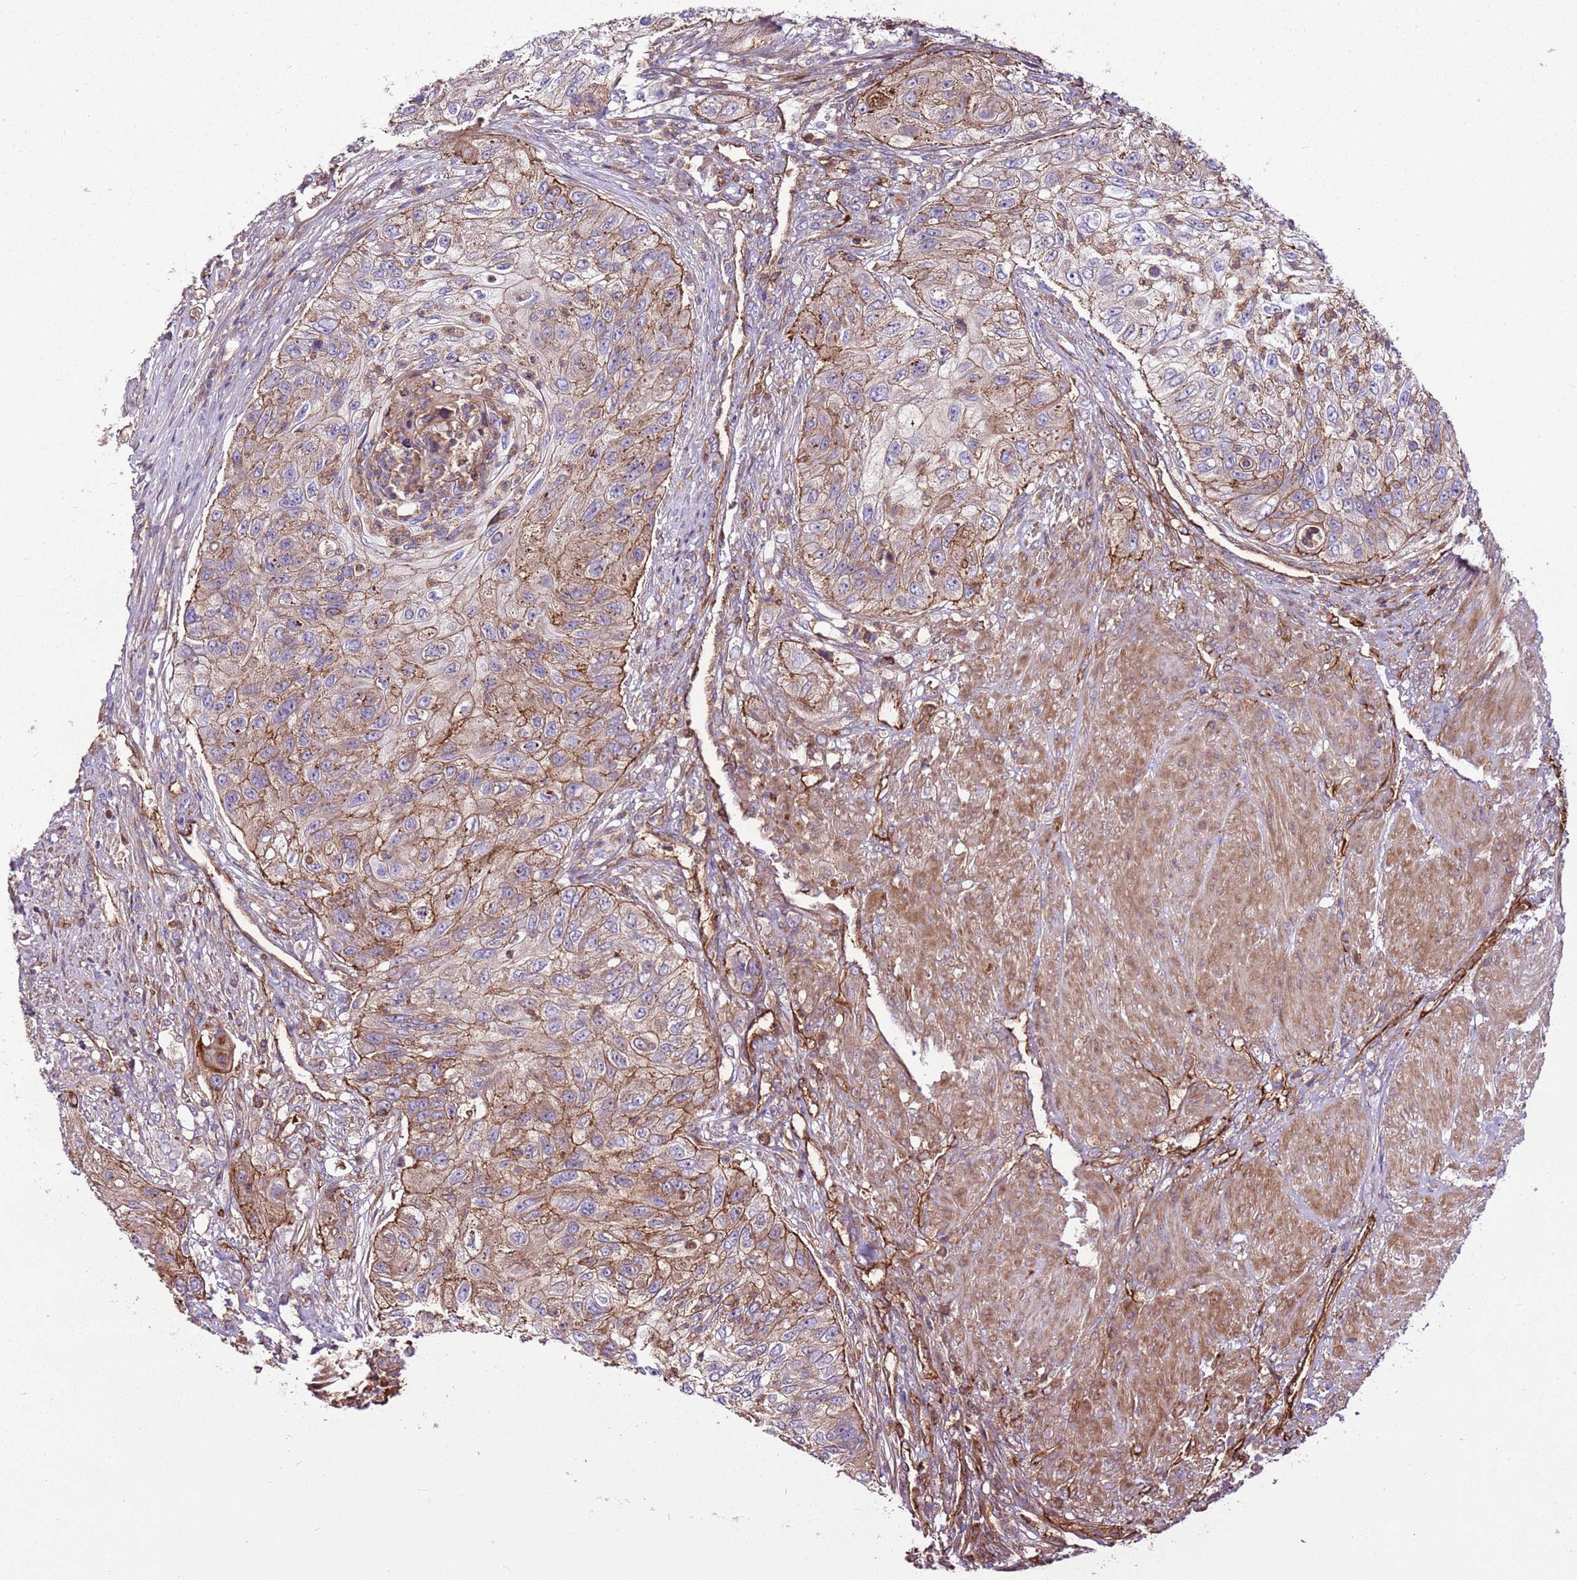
{"staining": {"intensity": "moderate", "quantity": ">75%", "location": "cytoplasmic/membranous"}, "tissue": "urothelial cancer", "cell_type": "Tumor cells", "image_type": "cancer", "snomed": [{"axis": "morphology", "description": "Urothelial carcinoma, High grade"}, {"axis": "topography", "description": "Urinary bladder"}], "caption": "High-magnification brightfield microscopy of urothelial cancer stained with DAB (brown) and counterstained with hematoxylin (blue). tumor cells exhibit moderate cytoplasmic/membranous positivity is appreciated in approximately>75% of cells.", "gene": "ZNF827", "patient": {"sex": "female", "age": 60}}